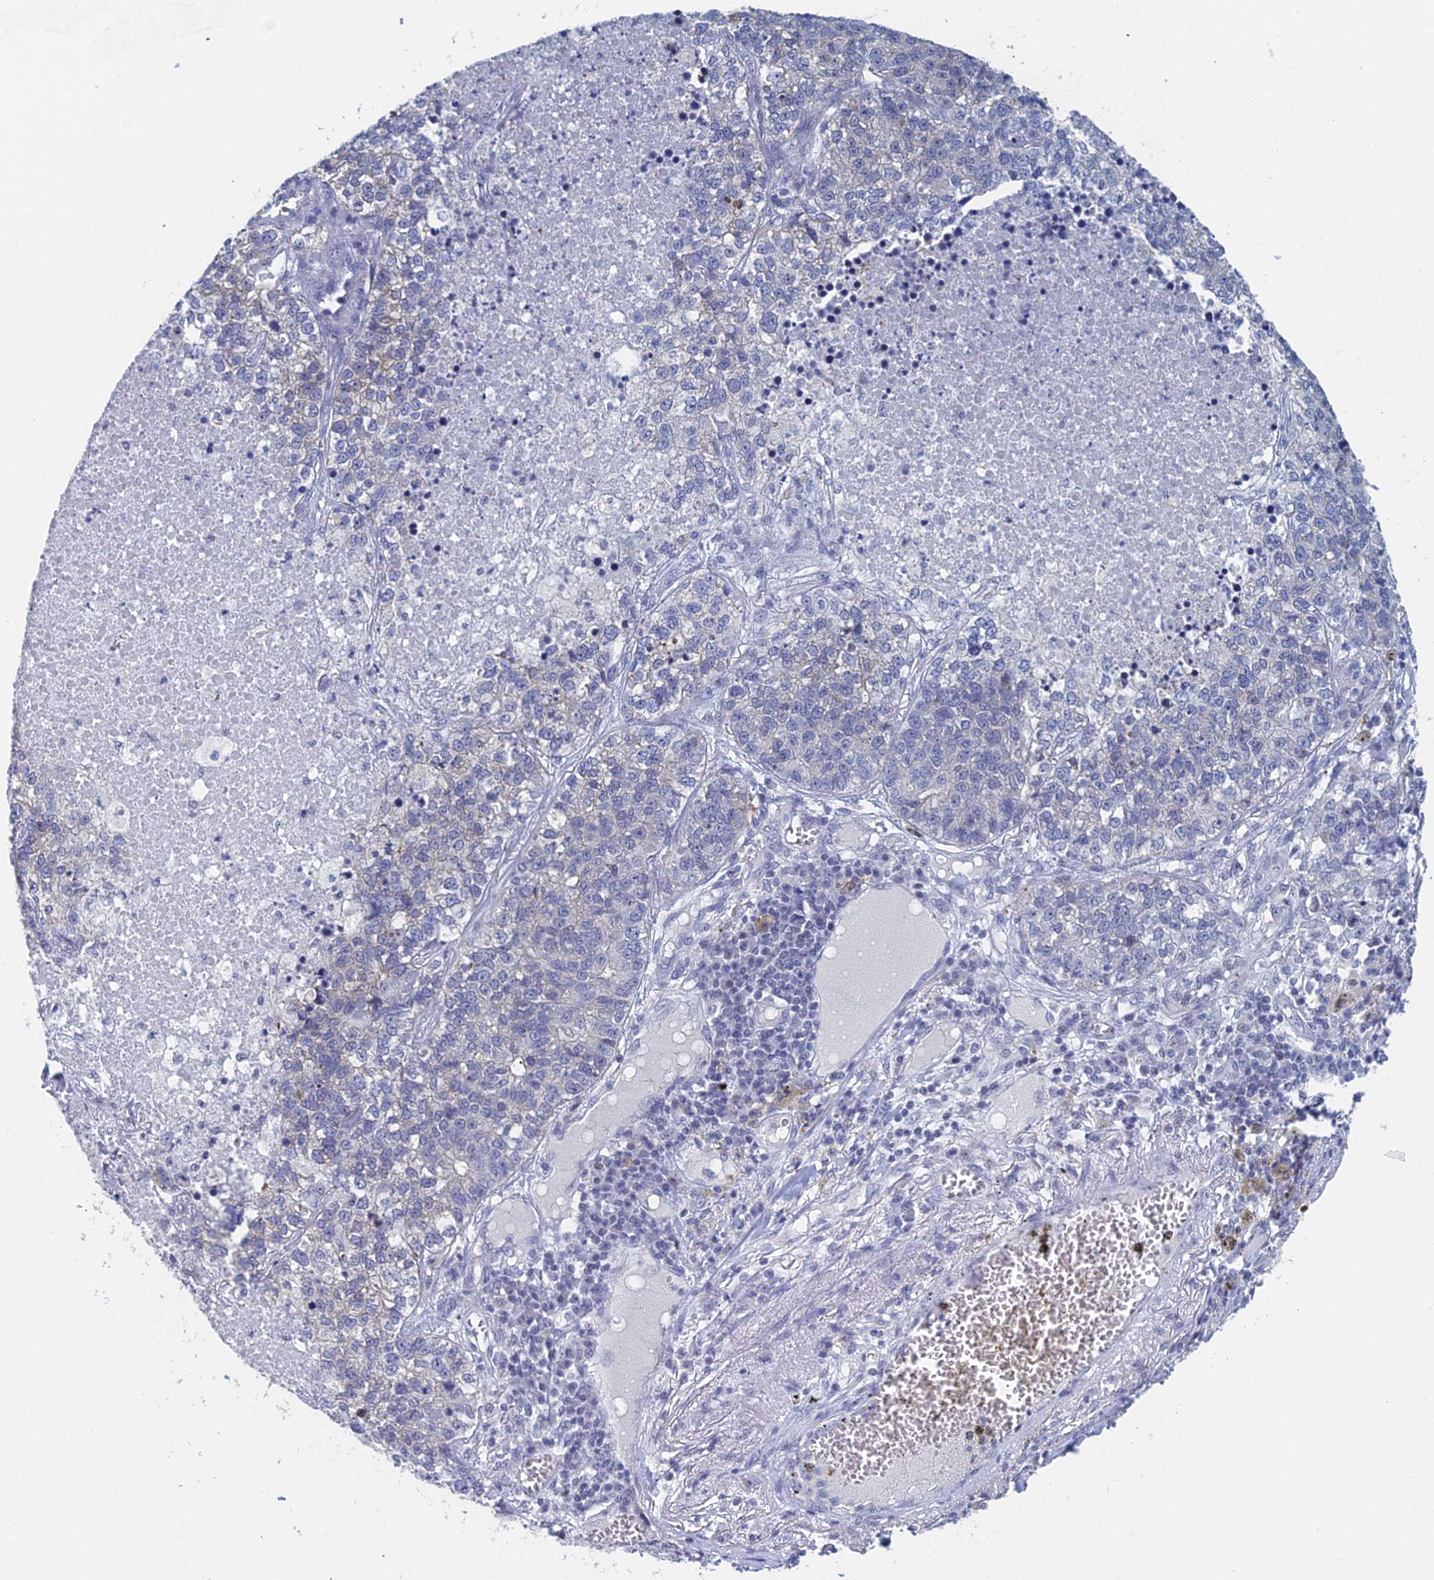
{"staining": {"intensity": "negative", "quantity": "none", "location": "none"}, "tissue": "lung cancer", "cell_type": "Tumor cells", "image_type": "cancer", "snomed": [{"axis": "morphology", "description": "Adenocarcinoma, NOS"}, {"axis": "topography", "description": "Lung"}], "caption": "An image of human lung cancer is negative for staining in tumor cells.", "gene": "GMNC", "patient": {"sex": "male", "age": 49}}